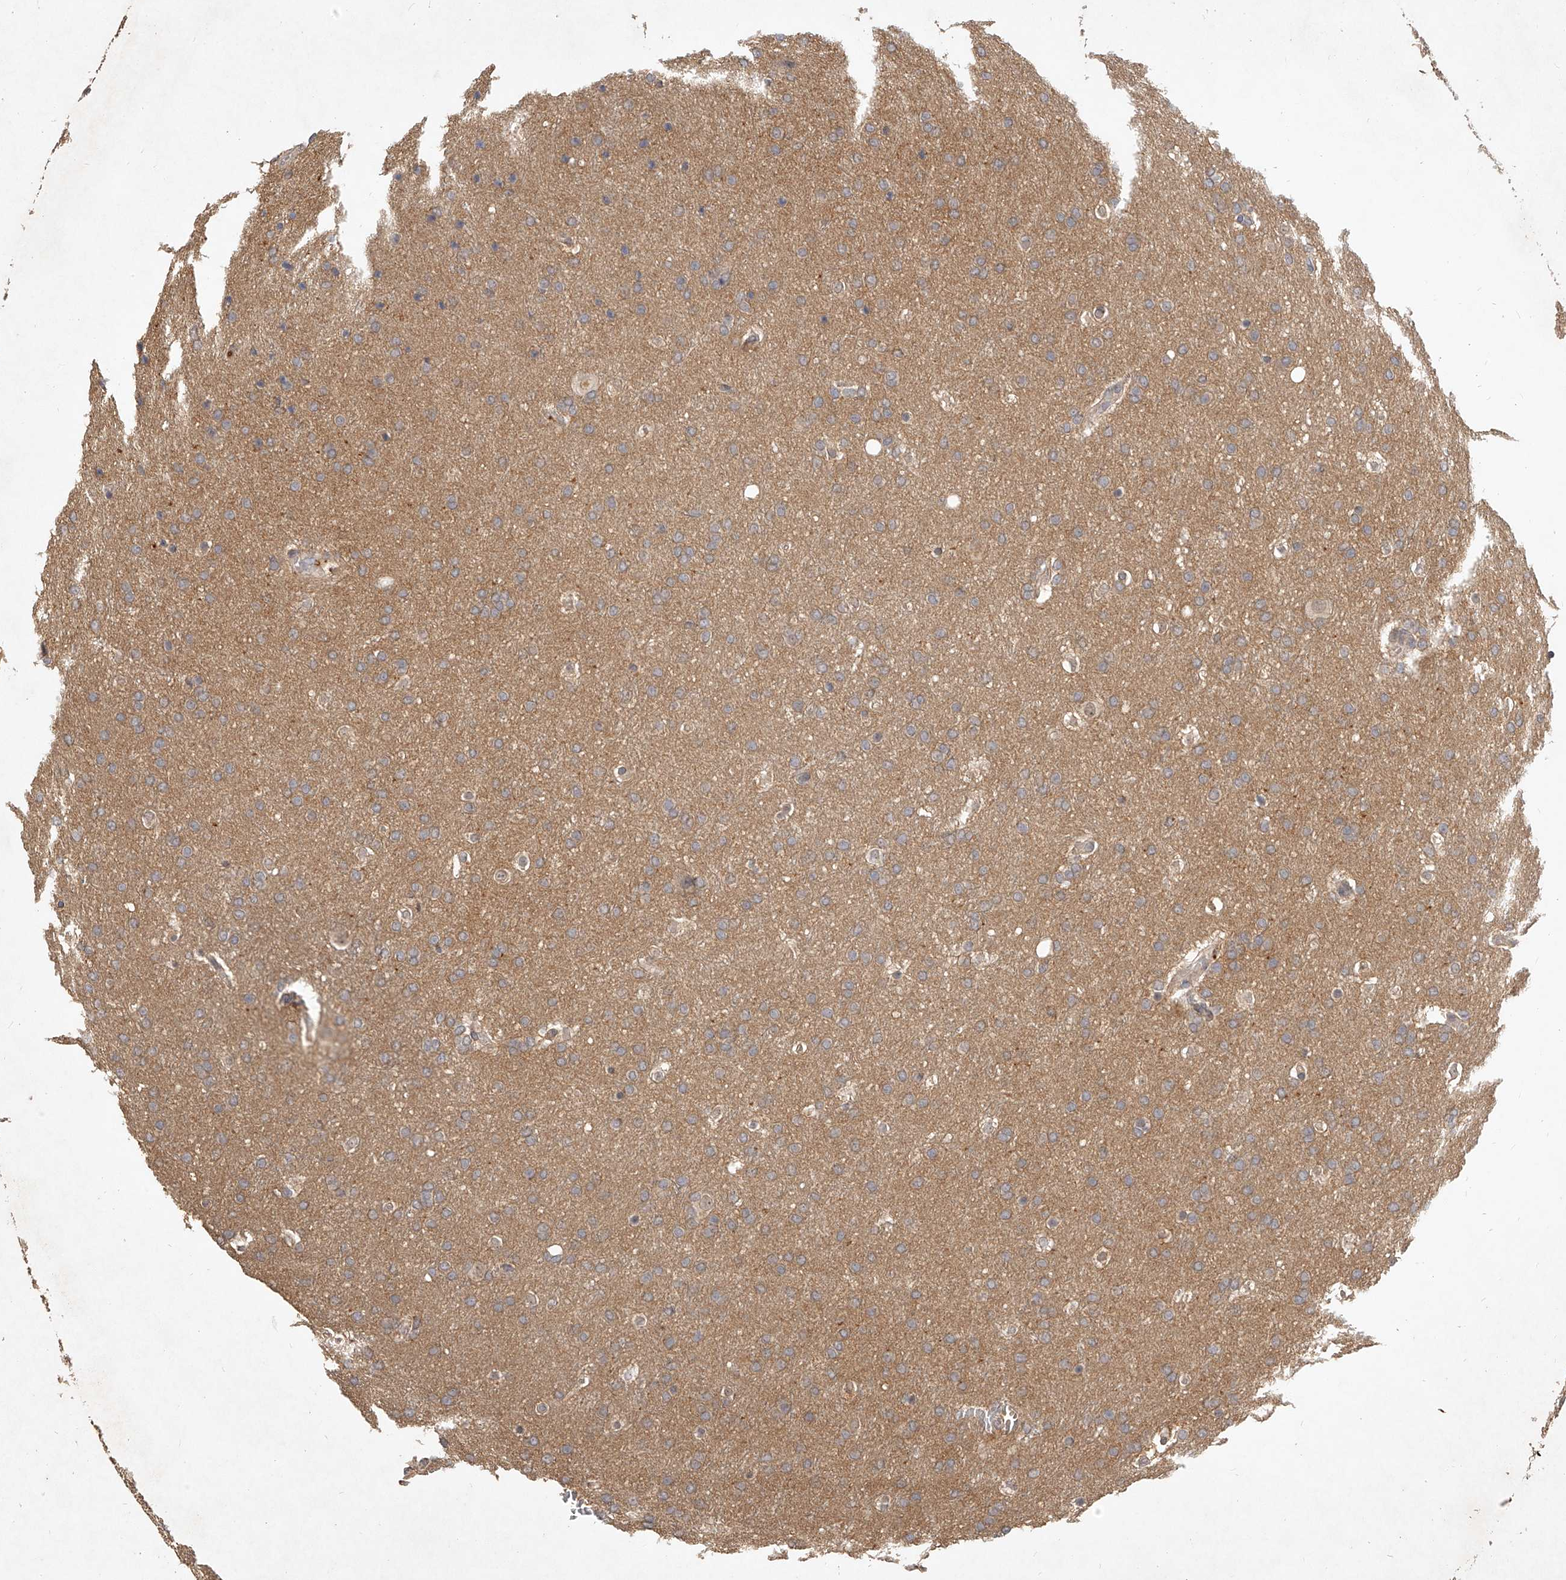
{"staining": {"intensity": "weak", "quantity": "25%-75%", "location": "cytoplasmic/membranous"}, "tissue": "glioma", "cell_type": "Tumor cells", "image_type": "cancer", "snomed": [{"axis": "morphology", "description": "Glioma, malignant, Low grade"}, {"axis": "topography", "description": "Brain"}], "caption": "IHC photomicrograph of malignant glioma (low-grade) stained for a protein (brown), which displays low levels of weak cytoplasmic/membranous staining in about 25%-75% of tumor cells.", "gene": "SLC37A1", "patient": {"sex": "female", "age": 37}}